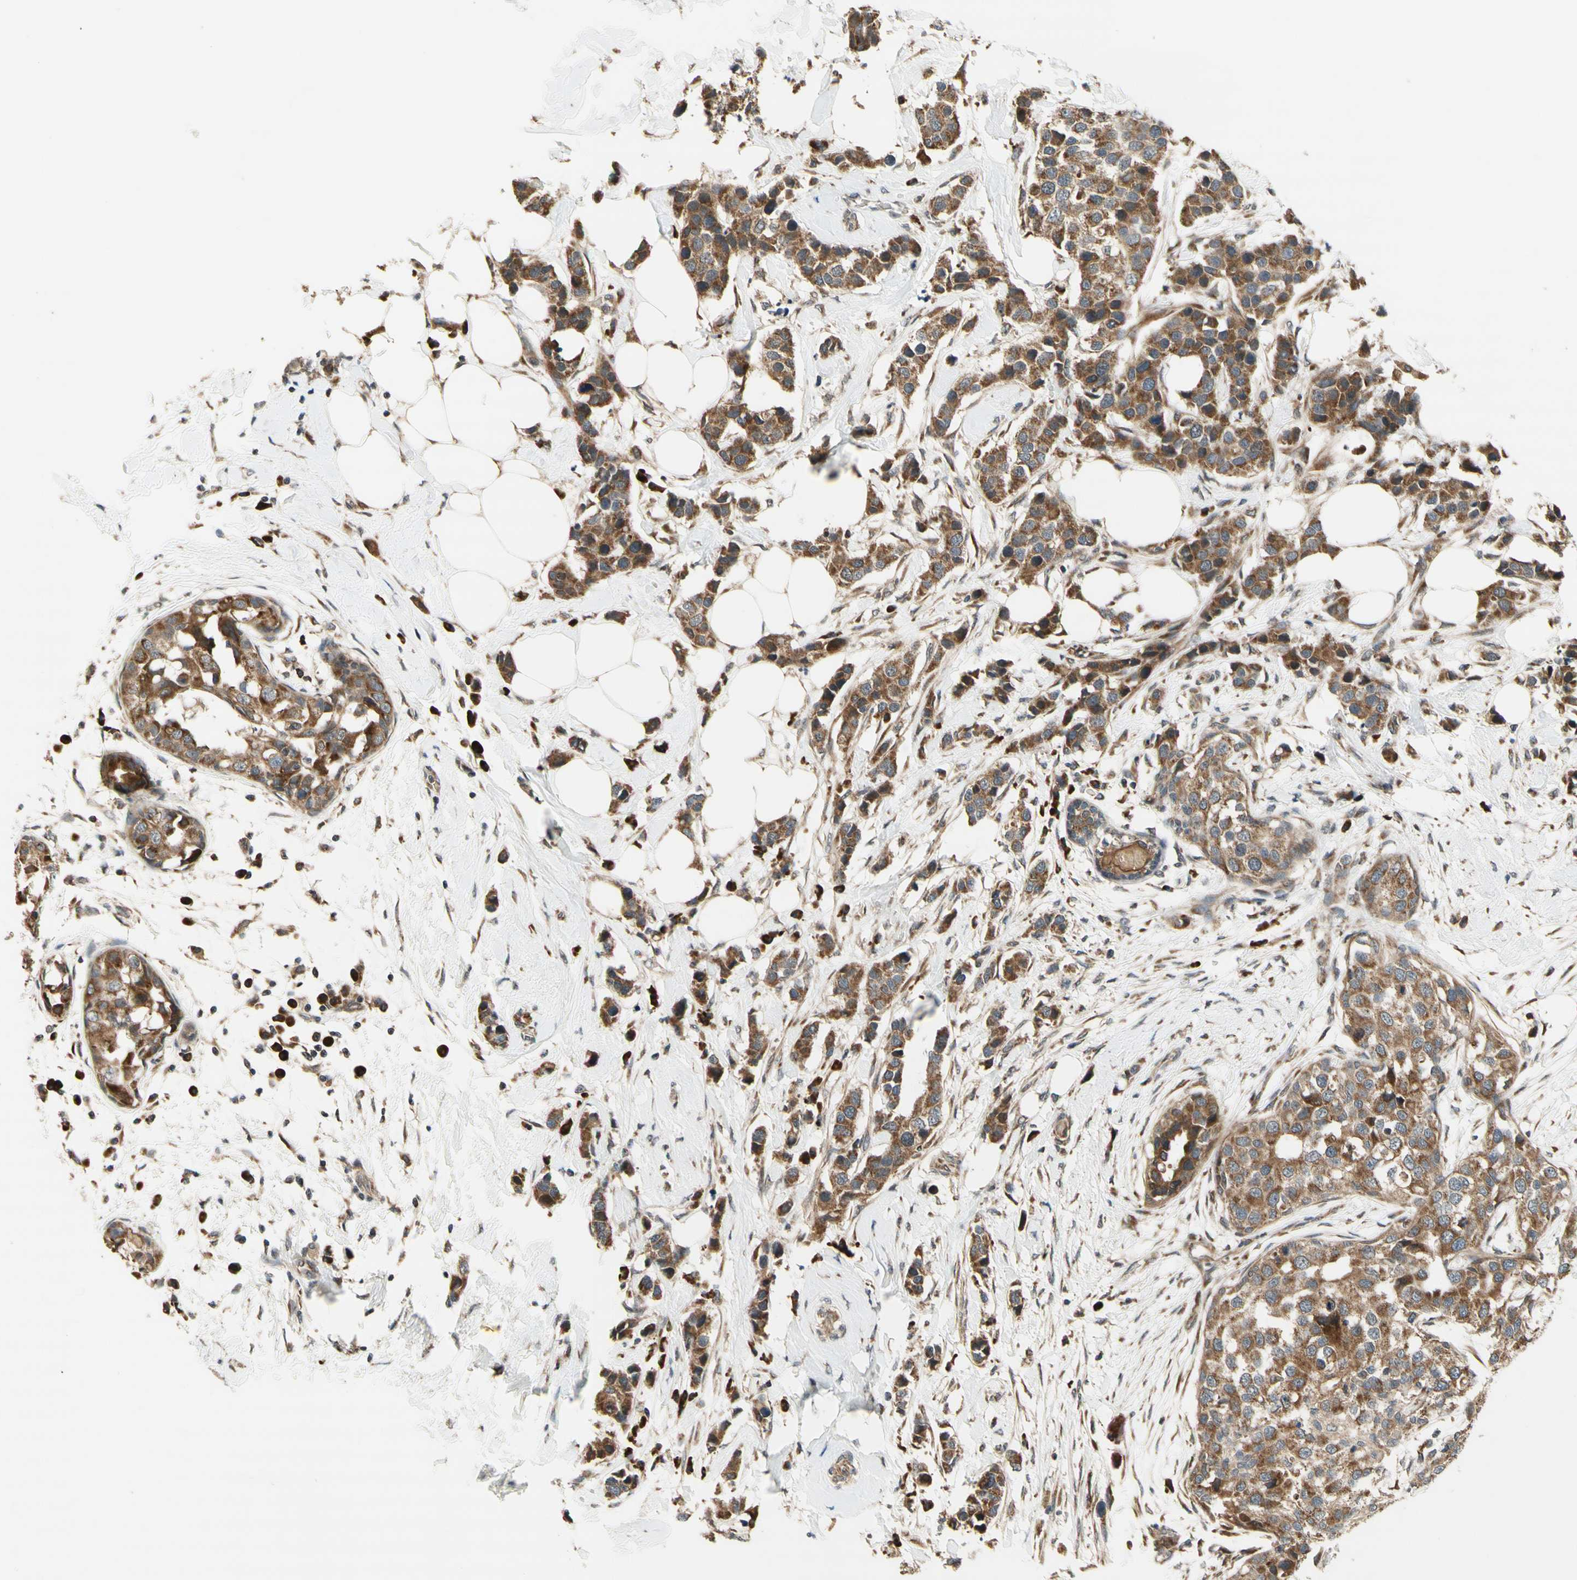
{"staining": {"intensity": "strong", "quantity": ">75%", "location": "cytoplasmic/membranous"}, "tissue": "breast cancer", "cell_type": "Tumor cells", "image_type": "cancer", "snomed": [{"axis": "morphology", "description": "Normal tissue, NOS"}, {"axis": "morphology", "description": "Duct carcinoma"}, {"axis": "topography", "description": "Breast"}], "caption": "Immunohistochemical staining of human intraductal carcinoma (breast) demonstrates strong cytoplasmic/membranous protein staining in approximately >75% of tumor cells.", "gene": "DDOST", "patient": {"sex": "female", "age": 50}}